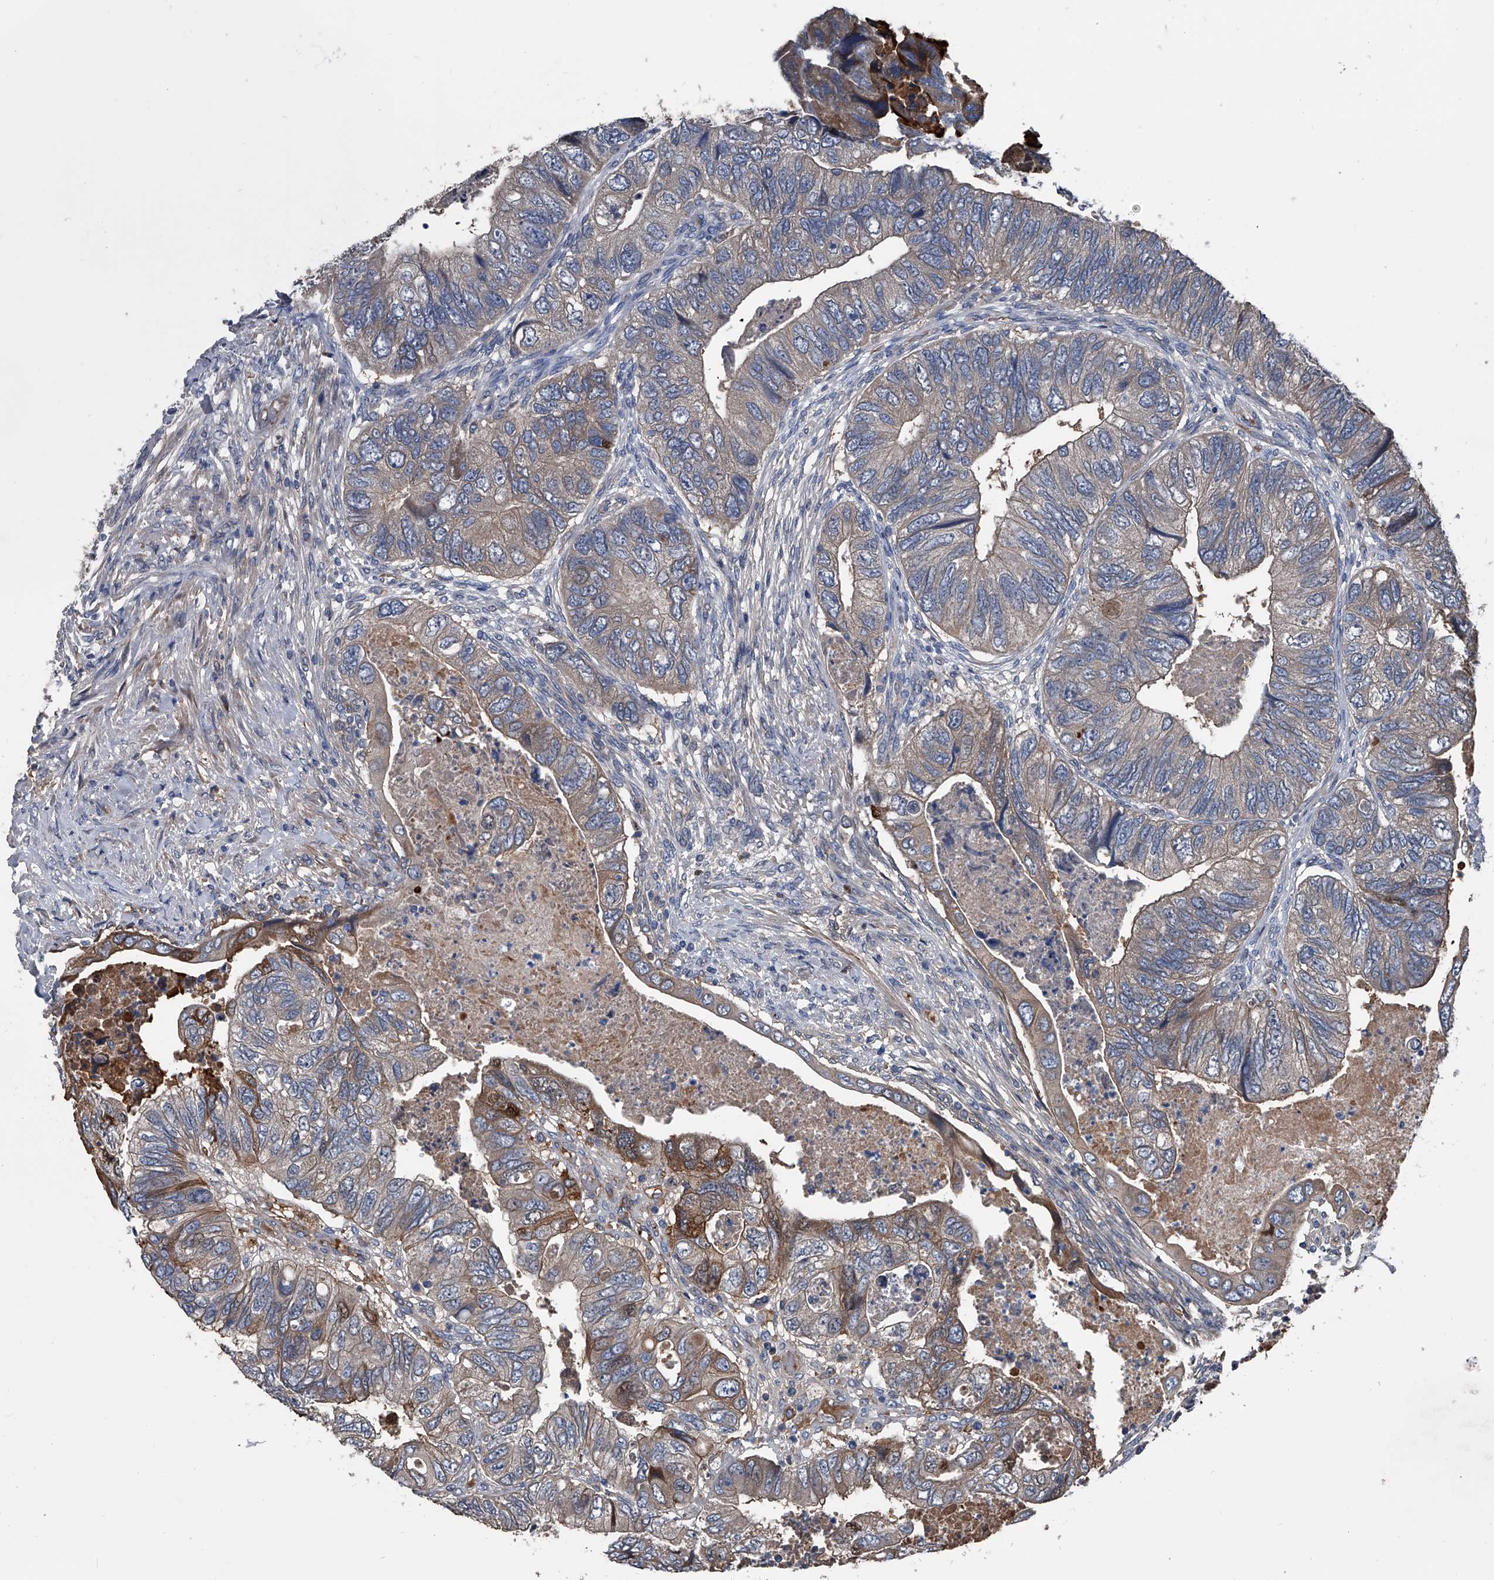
{"staining": {"intensity": "moderate", "quantity": "<25%", "location": "cytoplasmic/membranous"}, "tissue": "colorectal cancer", "cell_type": "Tumor cells", "image_type": "cancer", "snomed": [{"axis": "morphology", "description": "Adenocarcinoma, NOS"}, {"axis": "topography", "description": "Rectum"}], "caption": "Brown immunohistochemical staining in colorectal adenocarcinoma reveals moderate cytoplasmic/membranous expression in approximately <25% of tumor cells.", "gene": "KIF13A", "patient": {"sex": "male", "age": 63}}